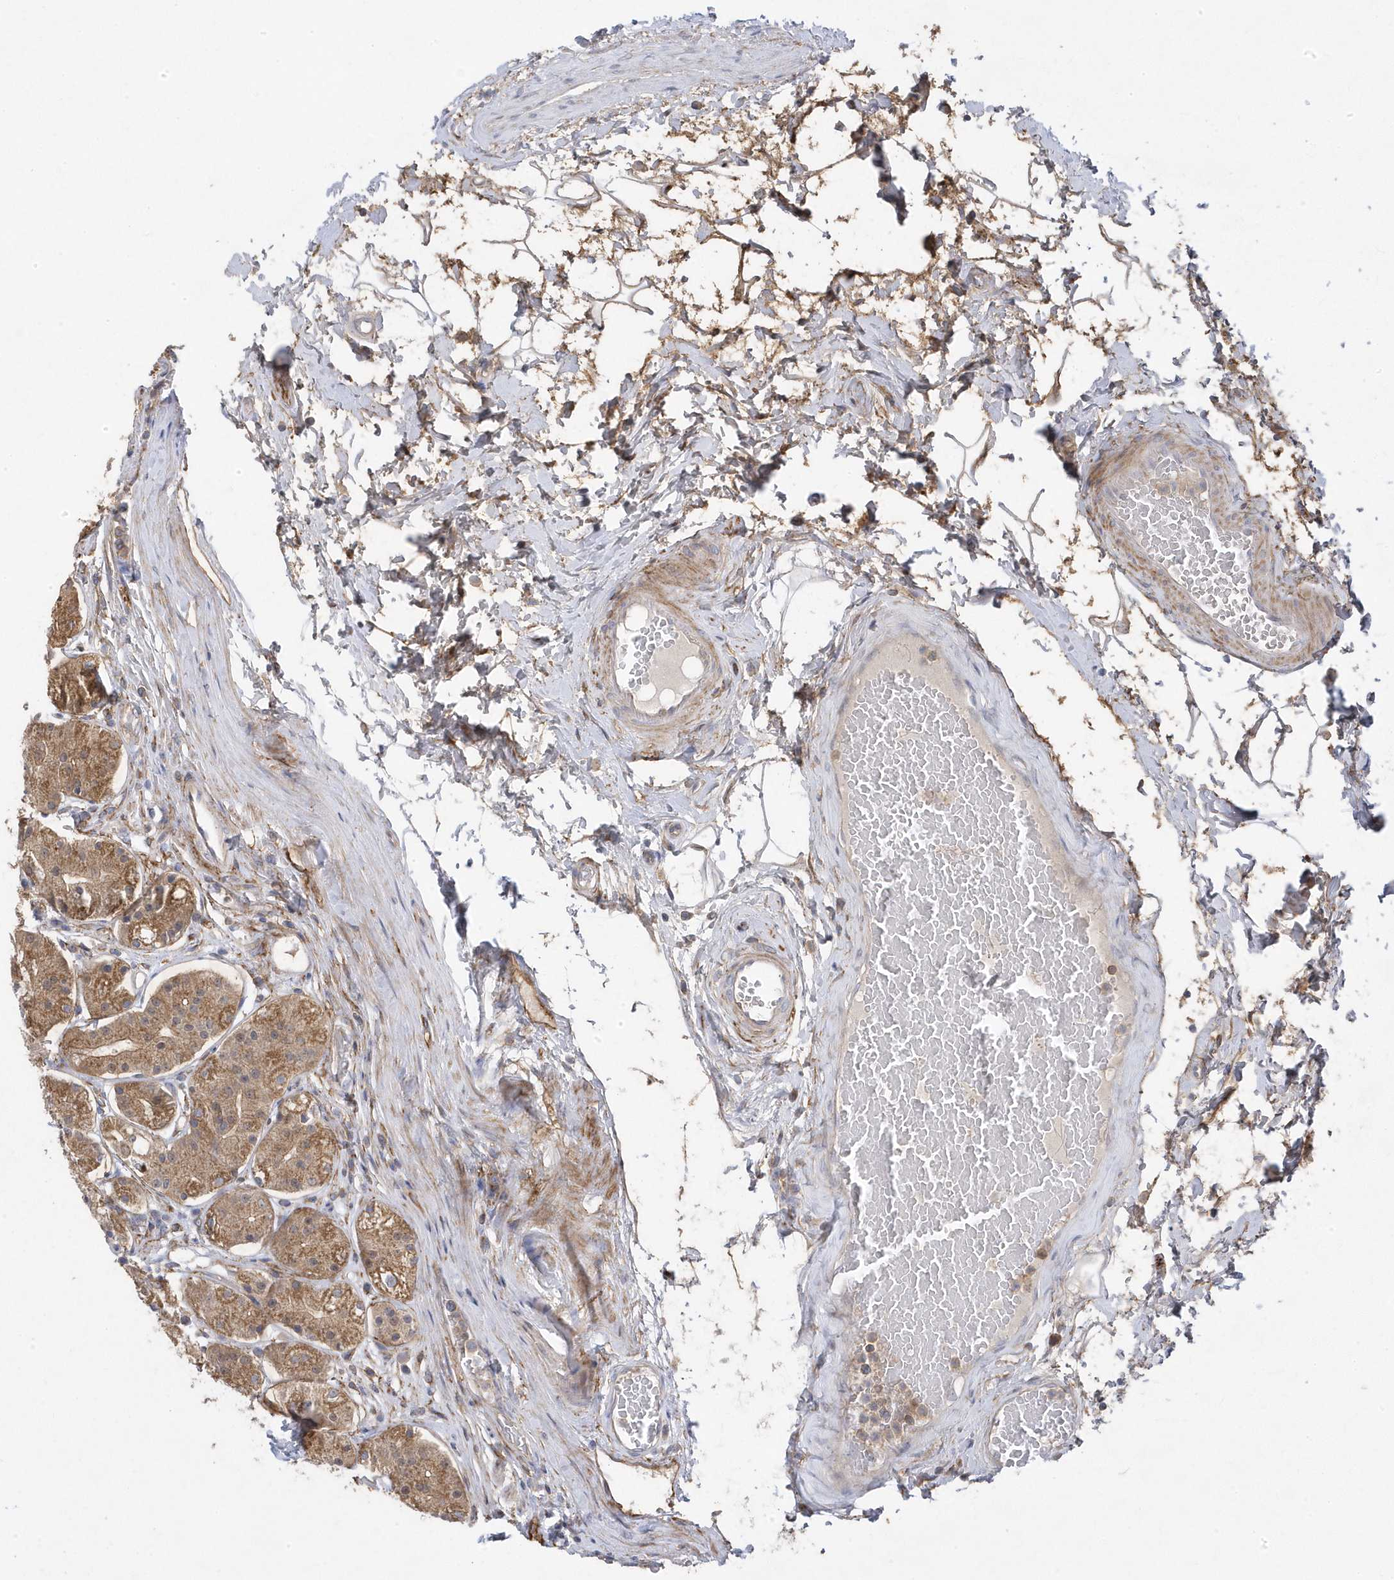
{"staining": {"intensity": "moderate", "quantity": "25%-75%", "location": "cytoplasmic/membranous"}, "tissue": "stomach", "cell_type": "Glandular cells", "image_type": "normal", "snomed": [{"axis": "morphology", "description": "Normal tissue, NOS"}, {"axis": "topography", "description": "Stomach"}, {"axis": "topography", "description": "Stomach, lower"}], "caption": "High-power microscopy captured an immunohistochemistry photomicrograph of unremarkable stomach, revealing moderate cytoplasmic/membranous staining in about 25%-75% of glandular cells. The staining was performed using DAB (3,3'-diaminobenzidine) to visualize the protein expression in brown, while the nuclei were stained in blue with hematoxylin (Magnification: 20x).", "gene": "ANAPC1", "patient": {"sex": "female", "age": 56}}